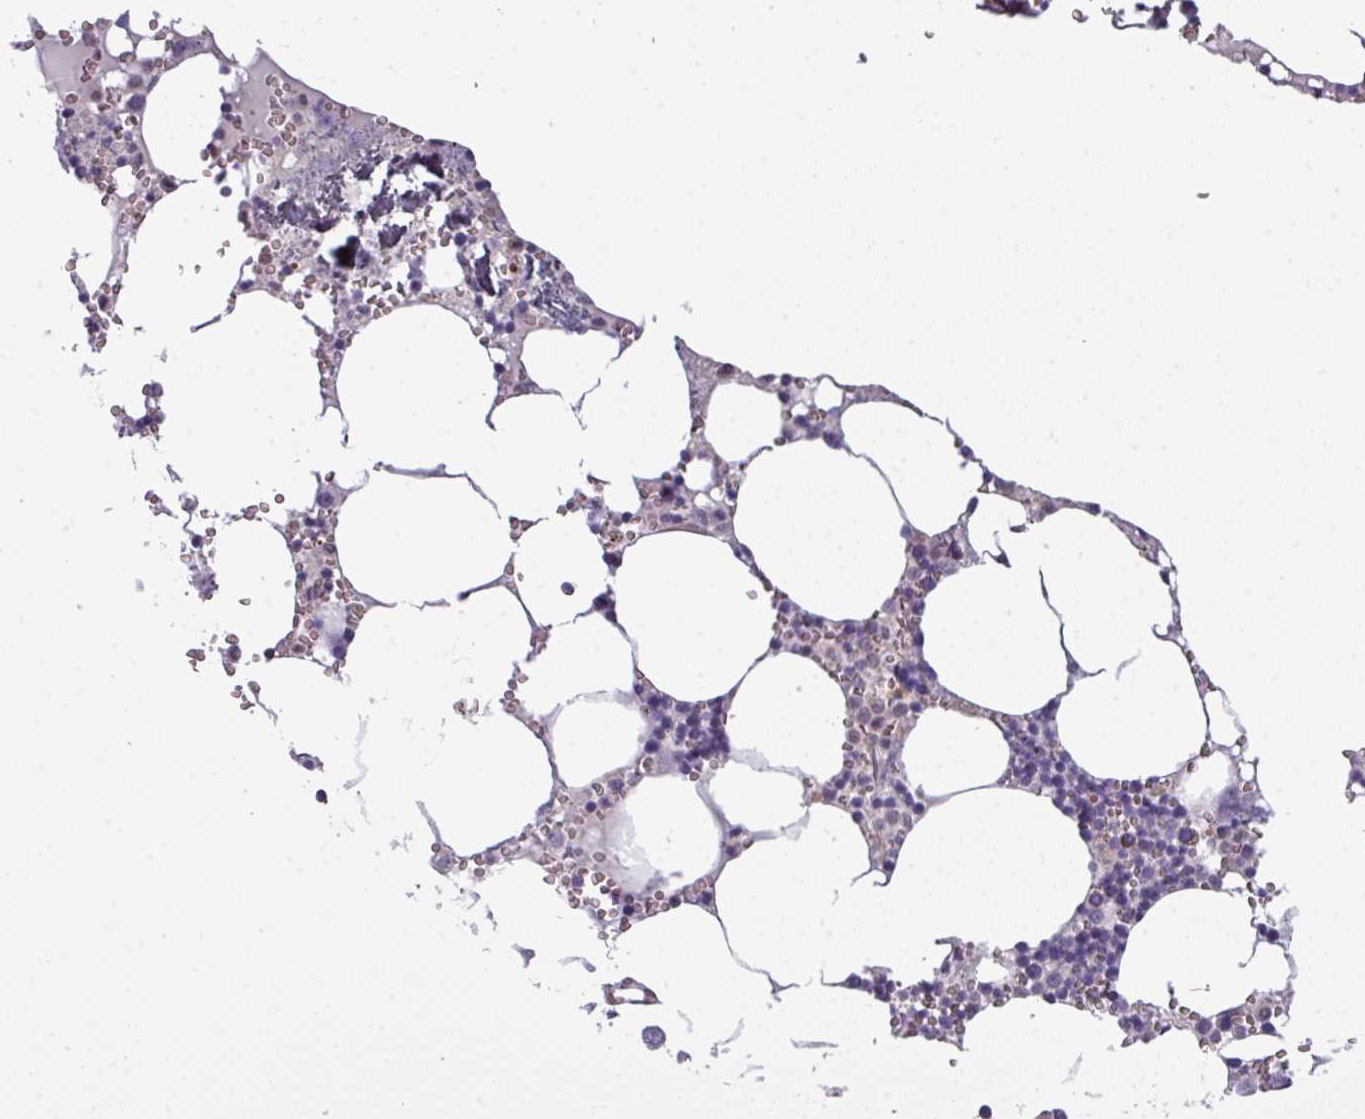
{"staining": {"intensity": "negative", "quantity": "none", "location": "none"}, "tissue": "bone marrow", "cell_type": "Hematopoietic cells", "image_type": "normal", "snomed": [{"axis": "morphology", "description": "Normal tissue, NOS"}, {"axis": "topography", "description": "Bone marrow"}], "caption": "IHC photomicrograph of normal human bone marrow stained for a protein (brown), which reveals no staining in hematopoietic cells.", "gene": "PRAMEF12", "patient": {"sex": "male", "age": 54}}